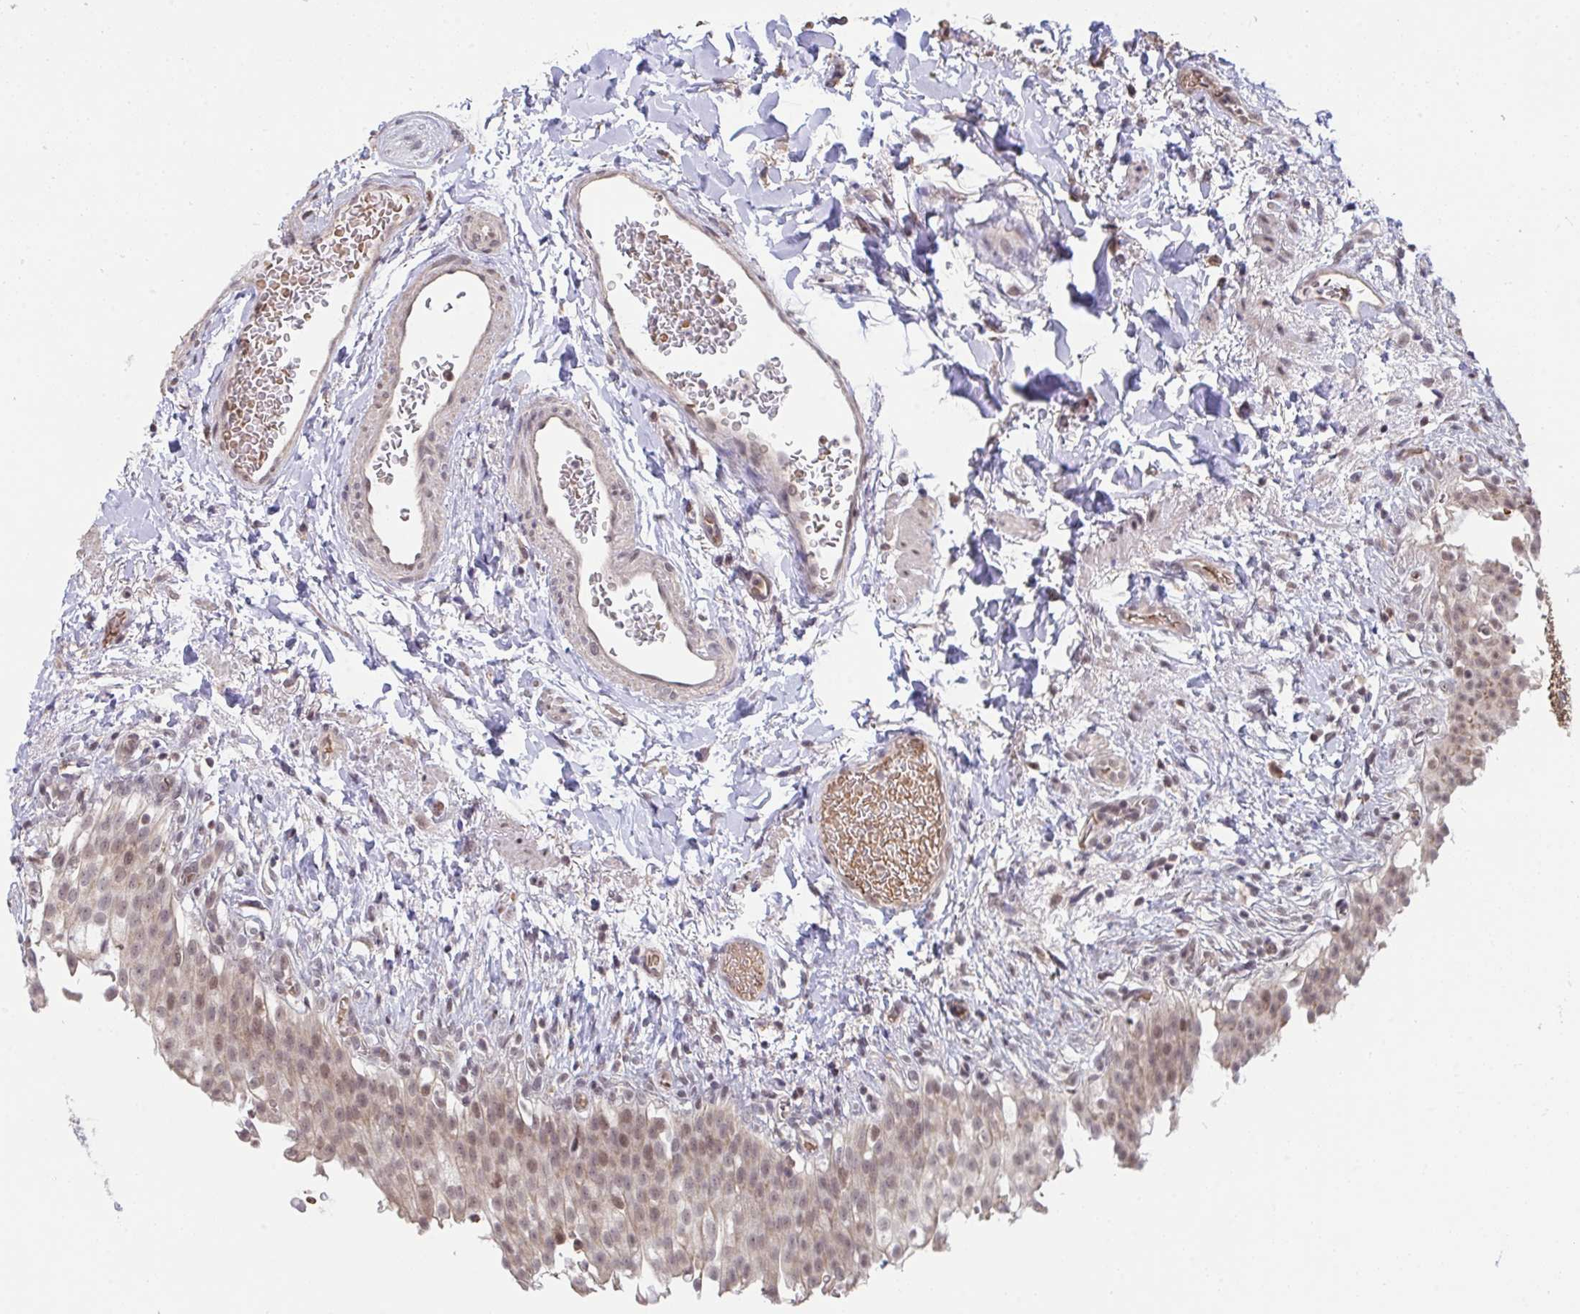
{"staining": {"intensity": "moderate", "quantity": ">75%", "location": "nuclear"}, "tissue": "urinary bladder", "cell_type": "Urothelial cells", "image_type": "normal", "snomed": [{"axis": "morphology", "description": "Normal tissue, NOS"}, {"axis": "topography", "description": "Urinary bladder"}, {"axis": "topography", "description": "Peripheral nerve tissue"}], "caption": "This is a photomicrograph of IHC staining of normal urinary bladder, which shows moderate staining in the nuclear of urothelial cells.", "gene": "SAP30", "patient": {"sex": "female", "age": 60}}